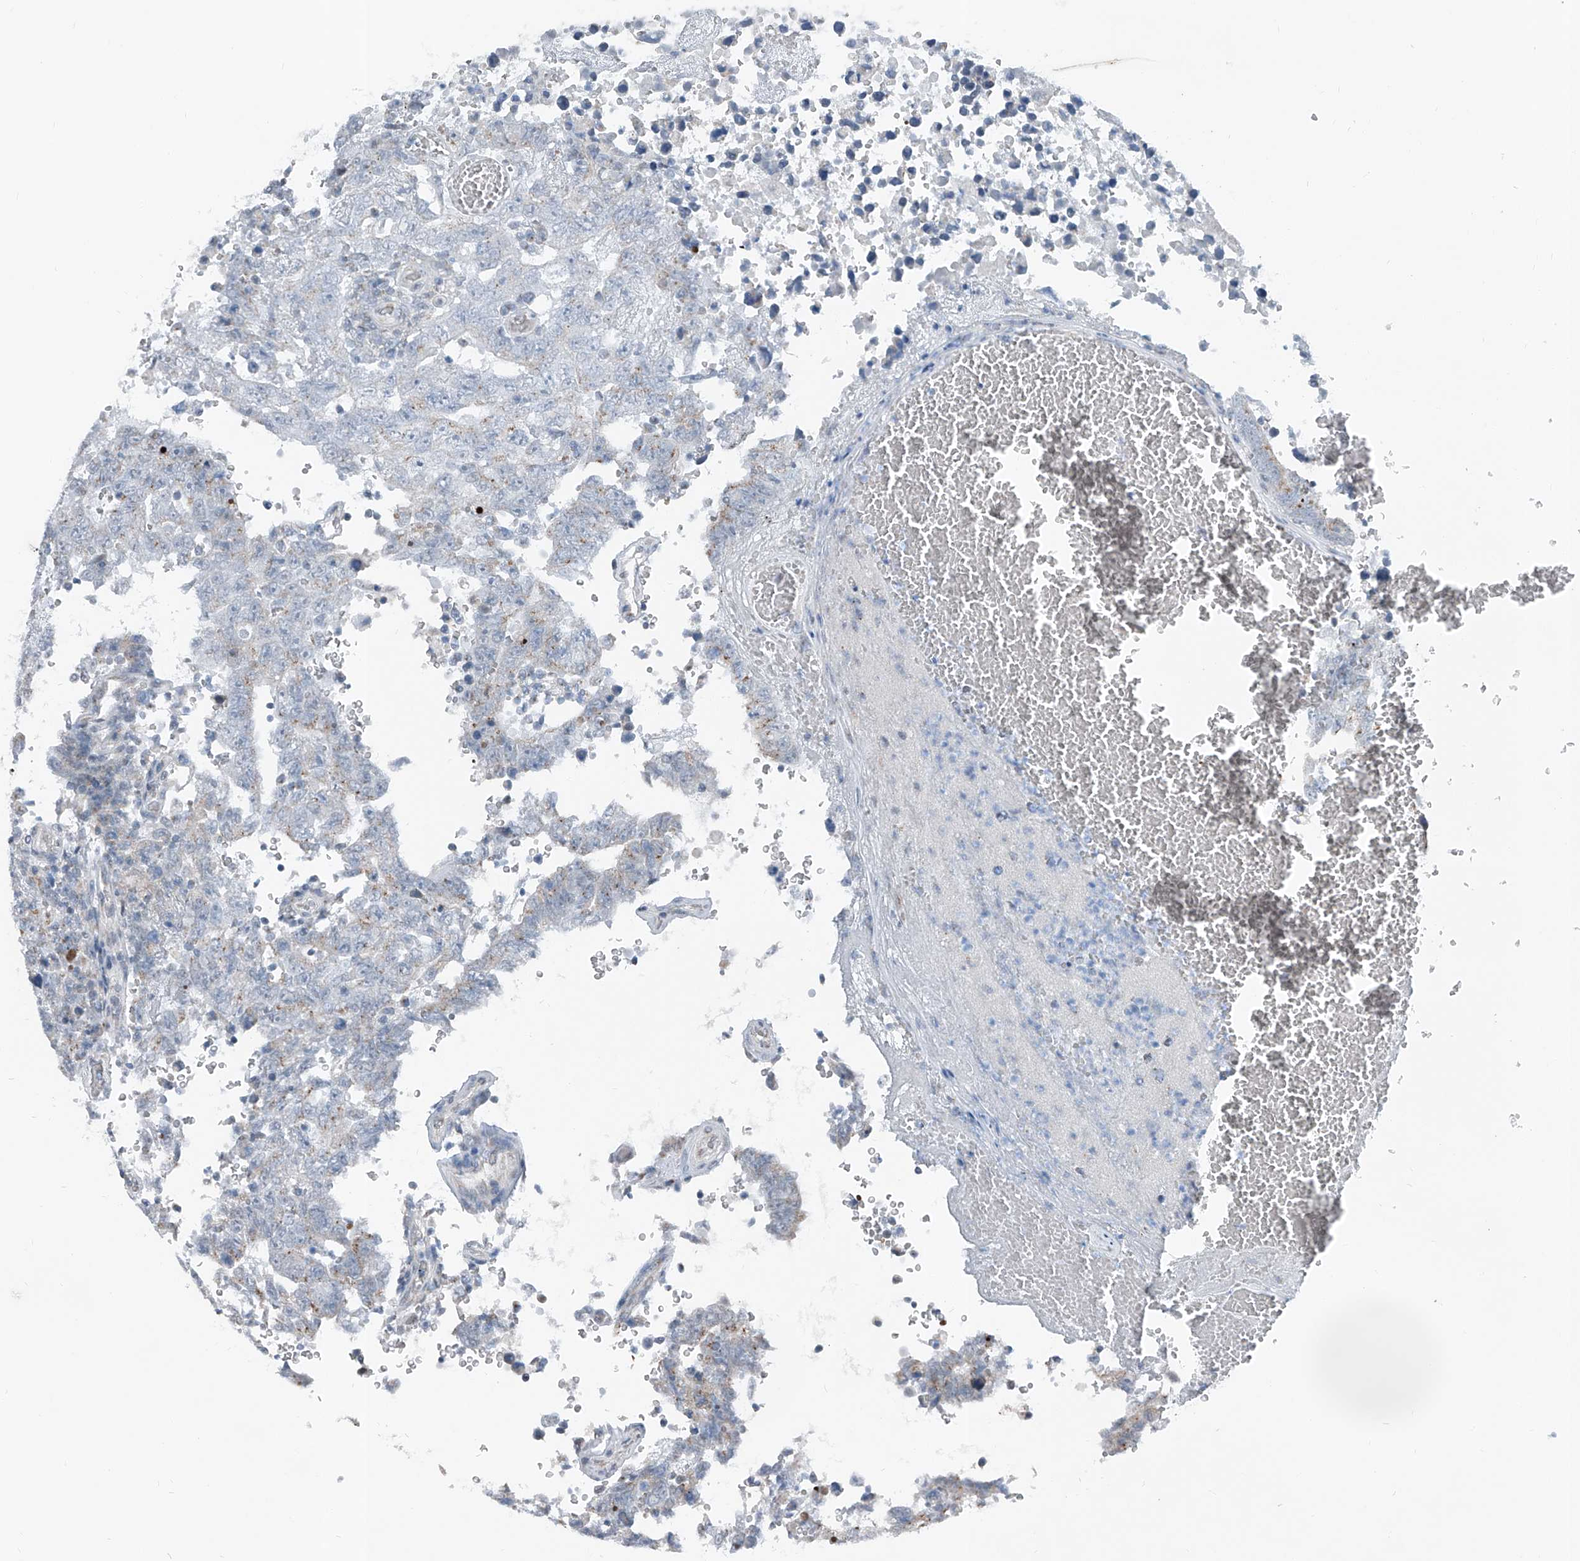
{"staining": {"intensity": "negative", "quantity": "none", "location": "none"}, "tissue": "testis cancer", "cell_type": "Tumor cells", "image_type": "cancer", "snomed": [{"axis": "morphology", "description": "Carcinoma, Embryonal, NOS"}, {"axis": "topography", "description": "Testis"}], "caption": "High power microscopy micrograph of an immunohistochemistry (IHC) histopathology image of embryonal carcinoma (testis), revealing no significant positivity in tumor cells. (DAB immunohistochemistry (IHC), high magnification).", "gene": "DYRK1B", "patient": {"sex": "male", "age": 26}}